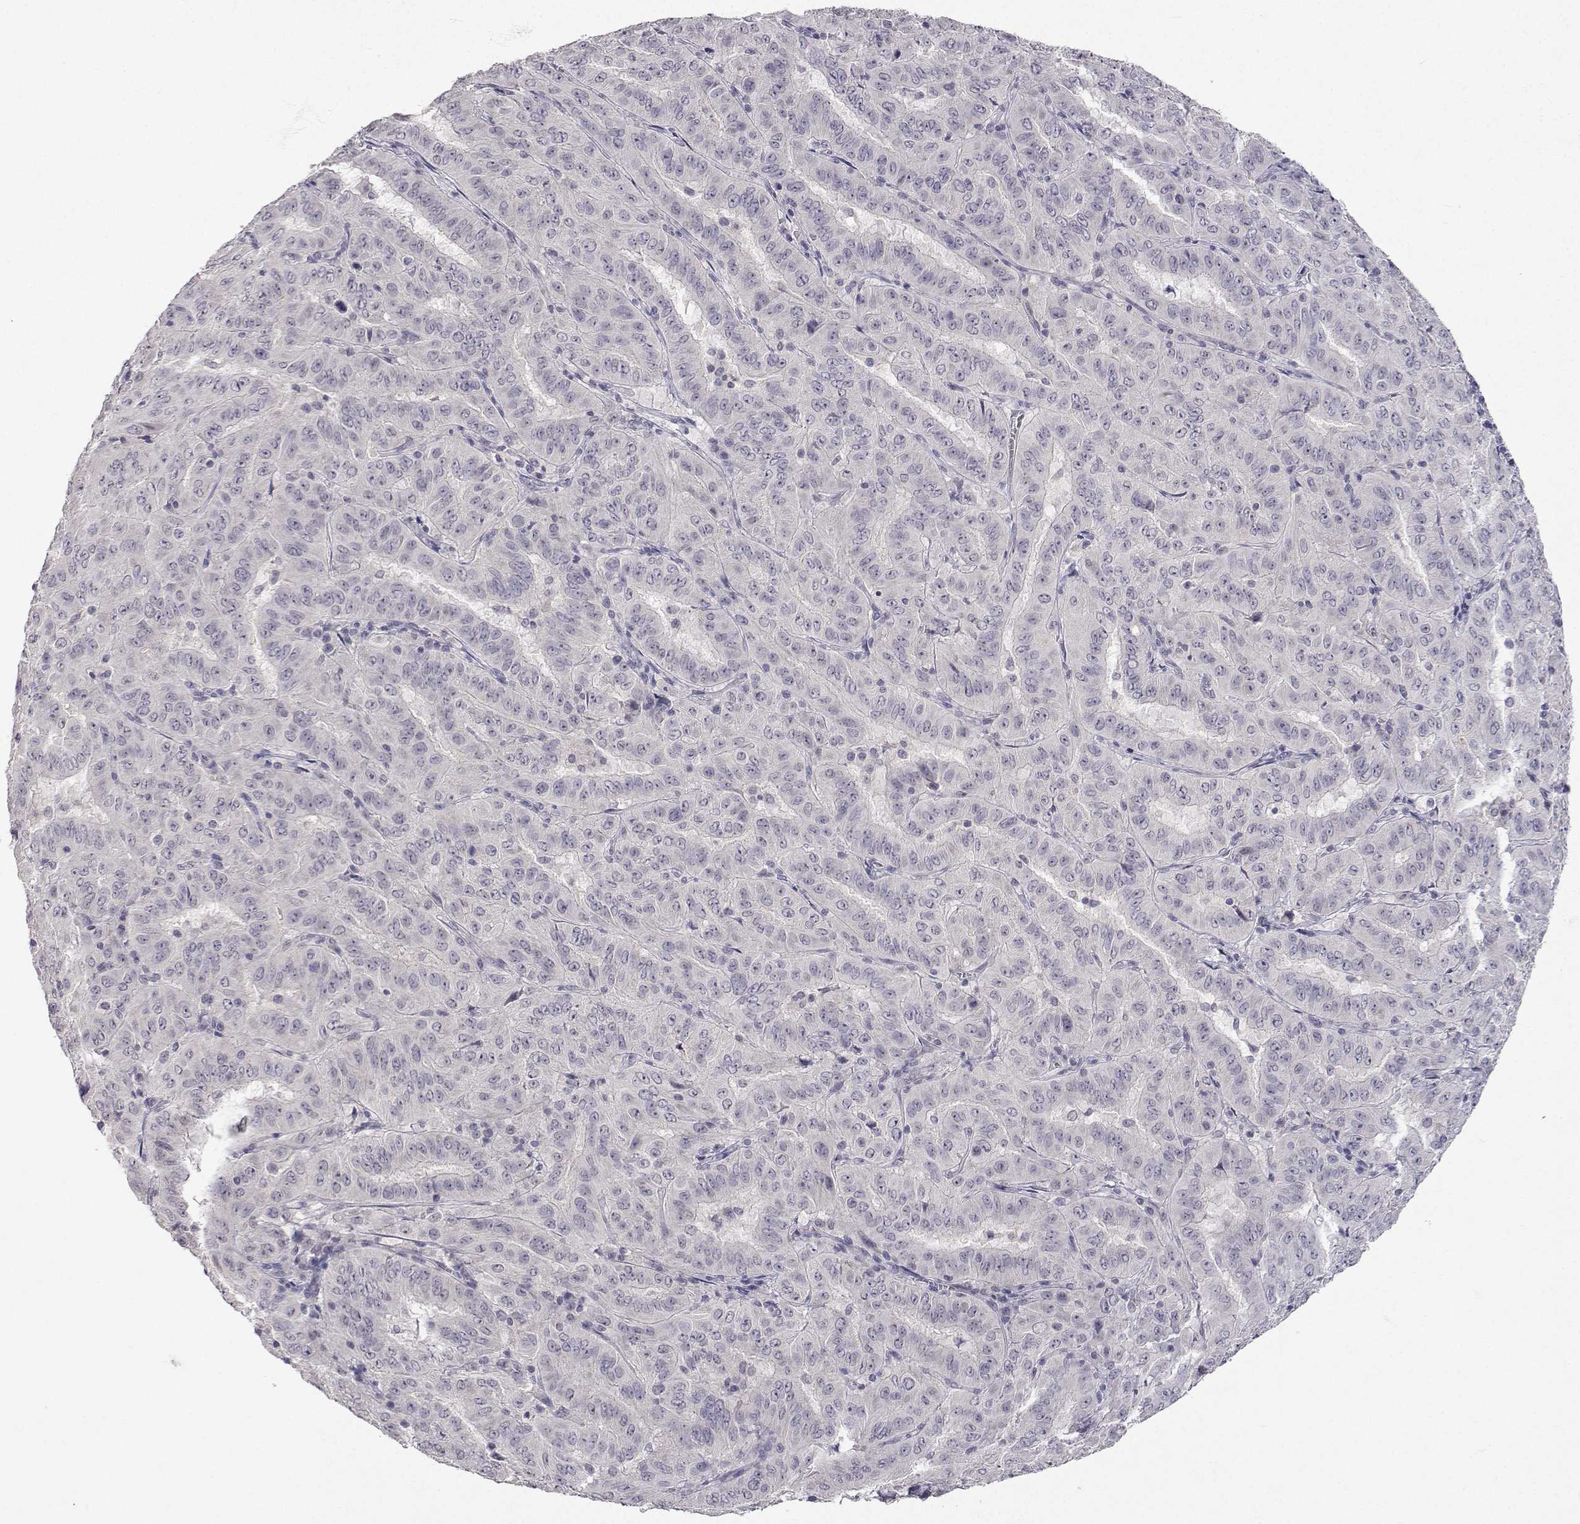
{"staining": {"intensity": "negative", "quantity": "none", "location": "none"}, "tissue": "pancreatic cancer", "cell_type": "Tumor cells", "image_type": "cancer", "snomed": [{"axis": "morphology", "description": "Adenocarcinoma, NOS"}, {"axis": "topography", "description": "Pancreas"}], "caption": "Tumor cells are negative for protein expression in human adenocarcinoma (pancreatic).", "gene": "SLC6A3", "patient": {"sex": "male", "age": 63}}